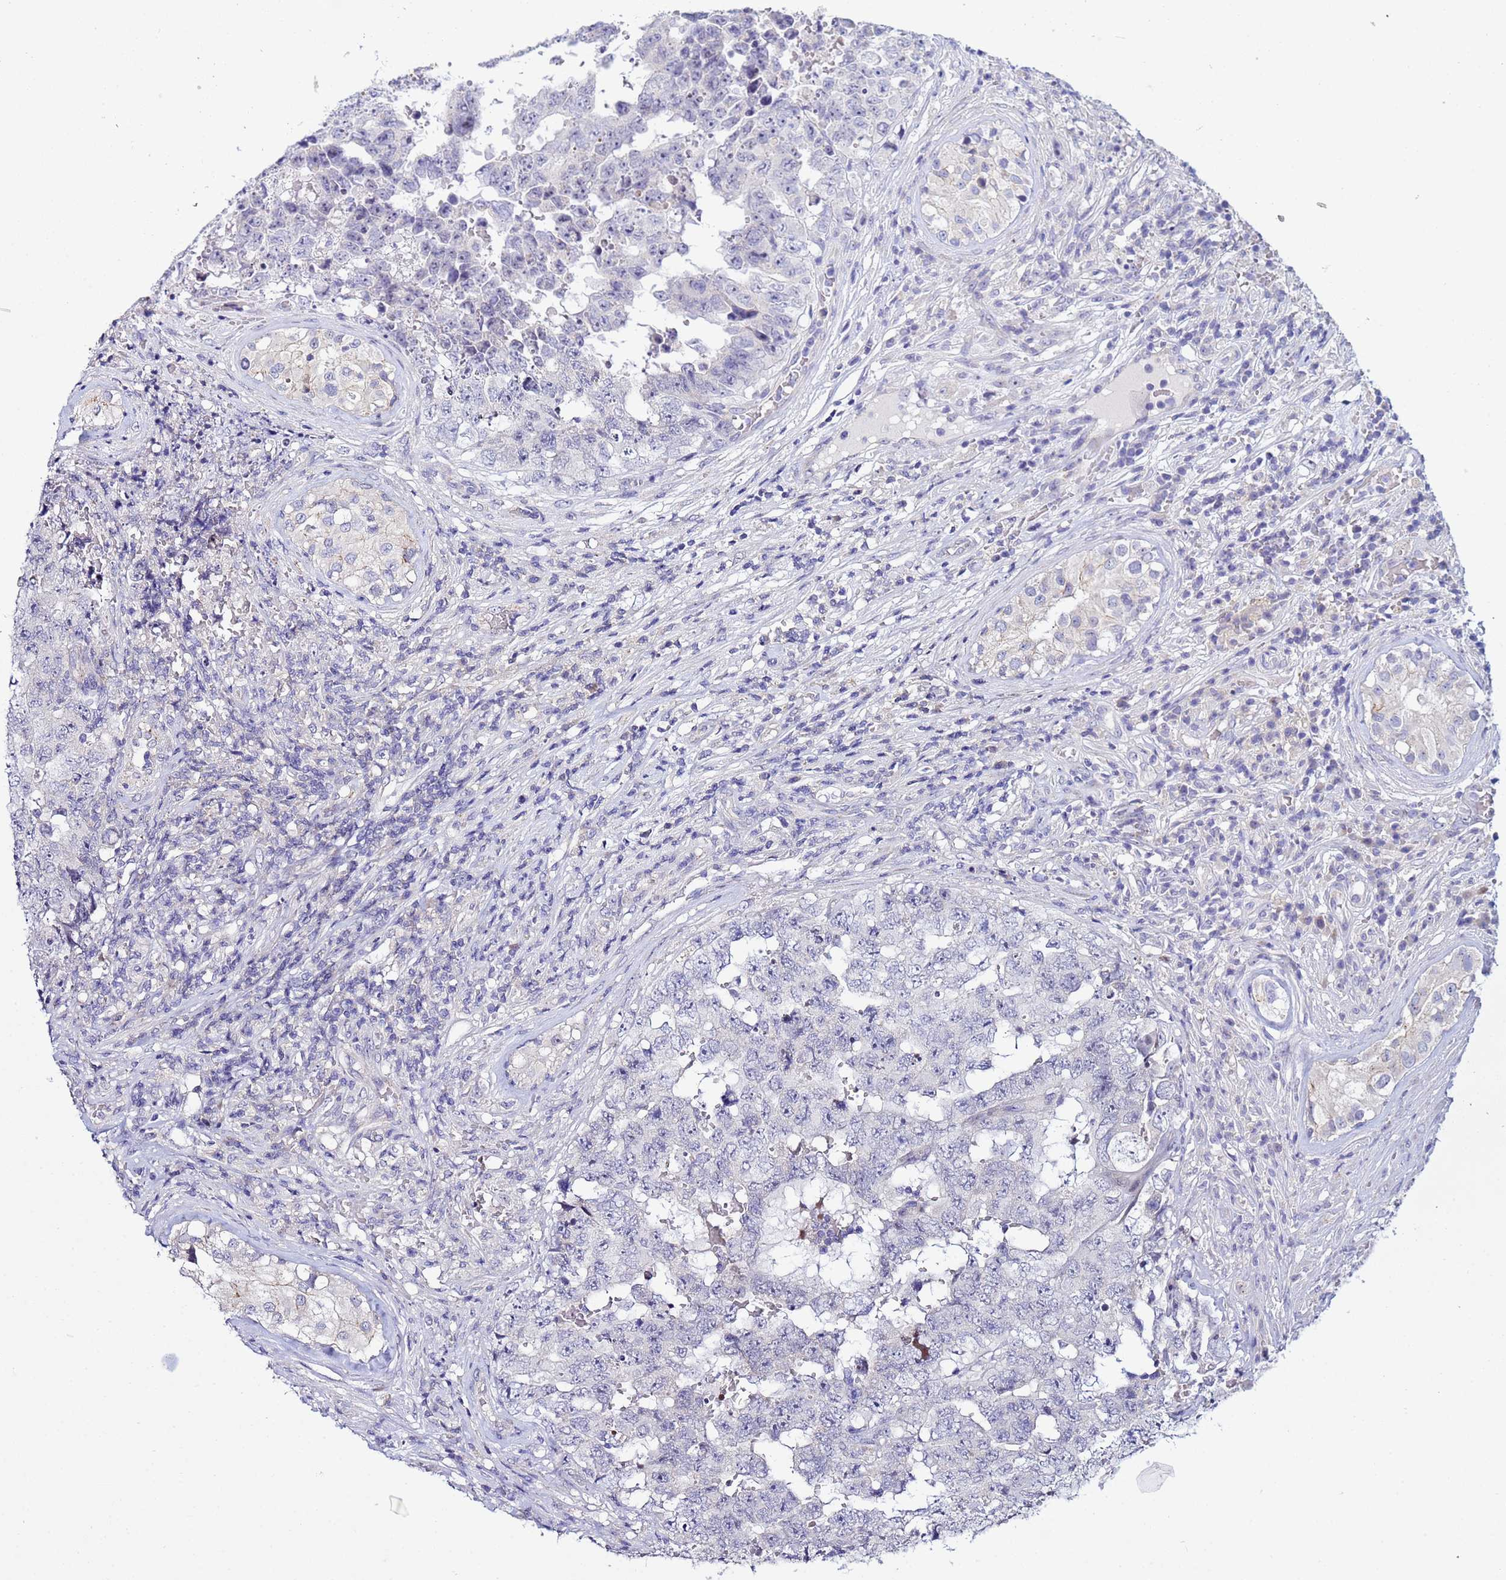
{"staining": {"intensity": "negative", "quantity": "none", "location": "none"}, "tissue": "testis cancer", "cell_type": "Tumor cells", "image_type": "cancer", "snomed": [{"axis": "morphology", "description": "Normal tissue, NOS"}, {"axis": "morphology", "description": "Carcinoma, Embryonal, NOS"}, {"axis": "topography", "description": "Testis"}, {"axis": "topography", "description": "Epididymis"}], "caption": "The immunohistochemistry image has no significant staining in tumor cells of testis cancer tissue.", "gene": "IGSF11", "patient": {"sex": "male", "age": 25}}